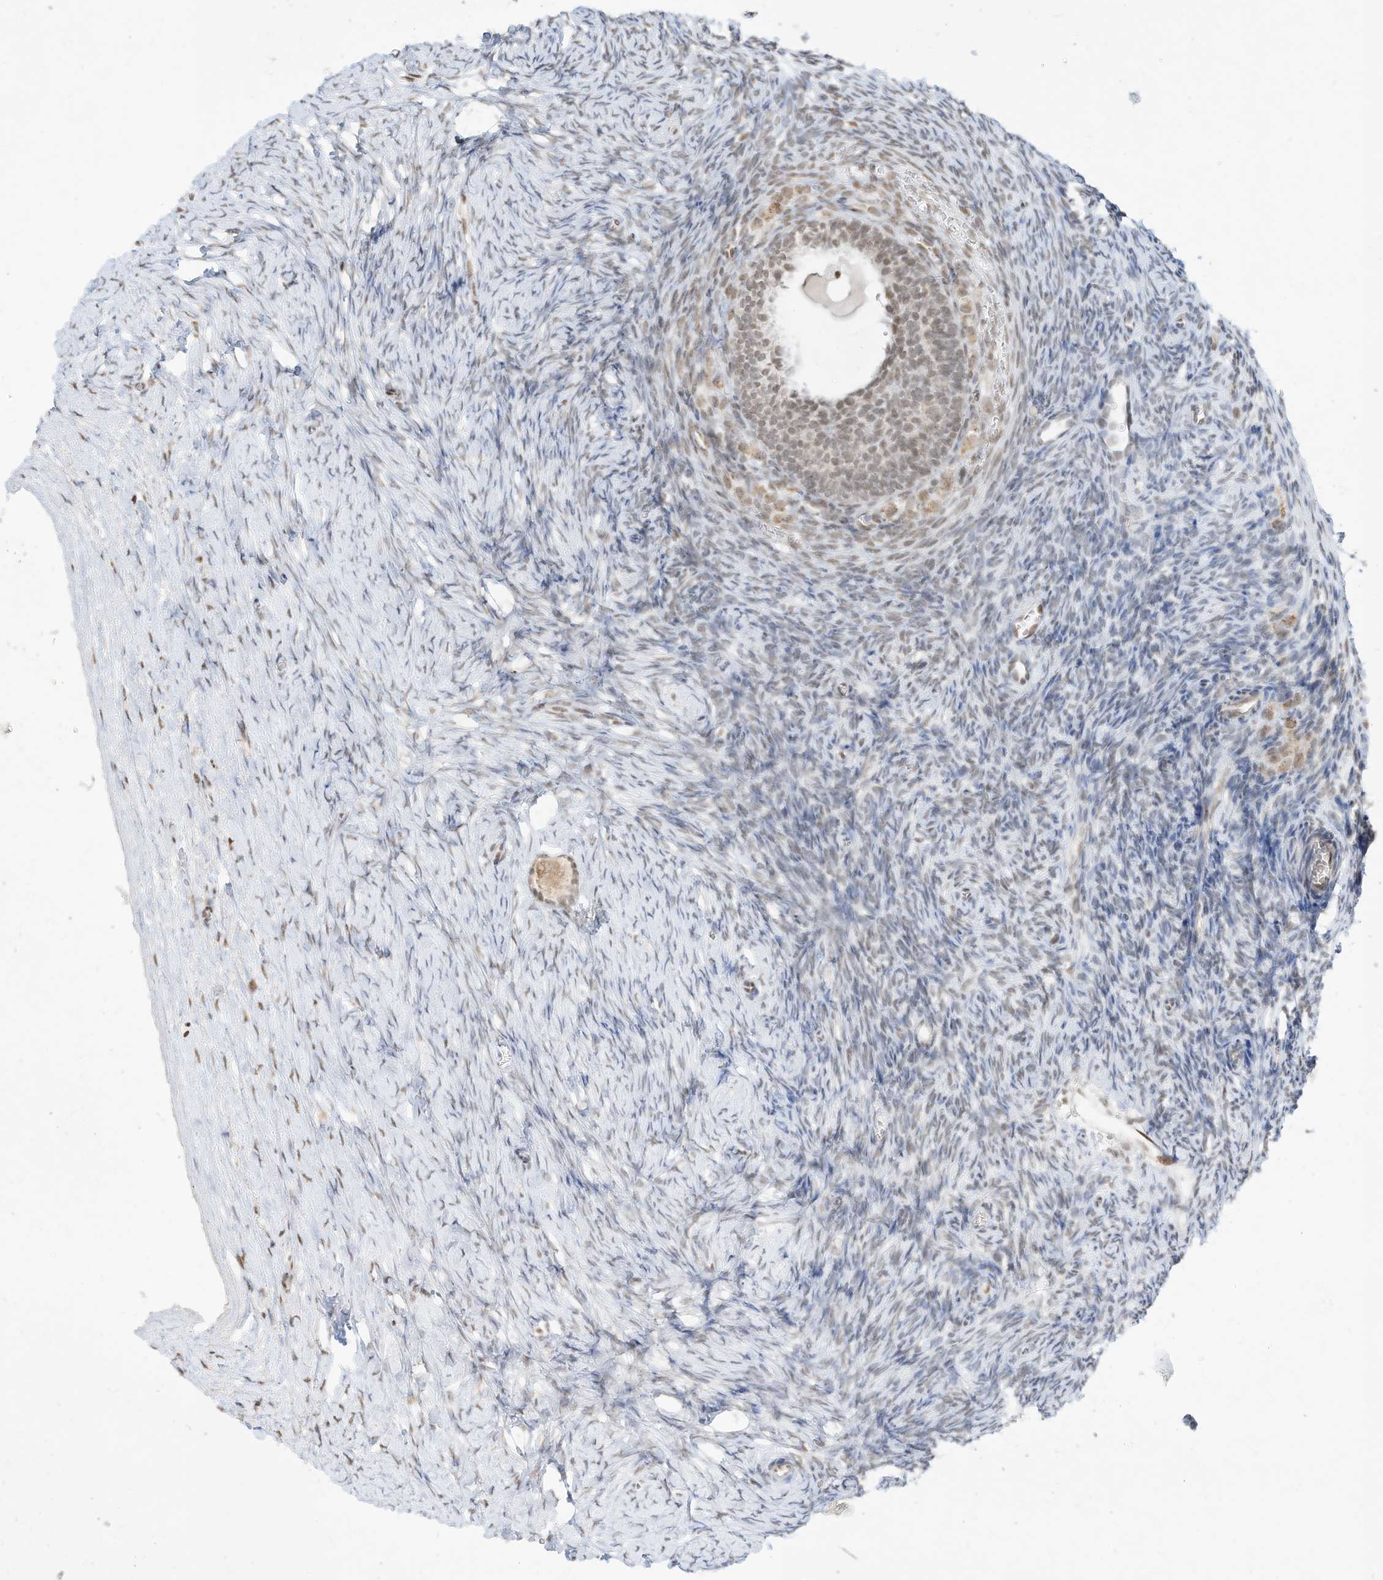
{"staining": {"intensity": "weak", "quantity": ">75%", "location": "nuclear"}, "tissue": "ovary", "cell_type": "Follicle cells", "image_type": "normal", "snomed": [{"axis": "morphology", "description": "Normal tissue, NOS"}, {"axis": "morphology", "description": "Developmental malformation"}, {"axis": "topography", "description": "Ovary"}], "caption": "This is an image of IHC staining of unremarkable ovary, which shows weak staining in the nuclear of follicle cells.", "gene": "NHSL1", "patient": {"sex": "female", "age": 39}}